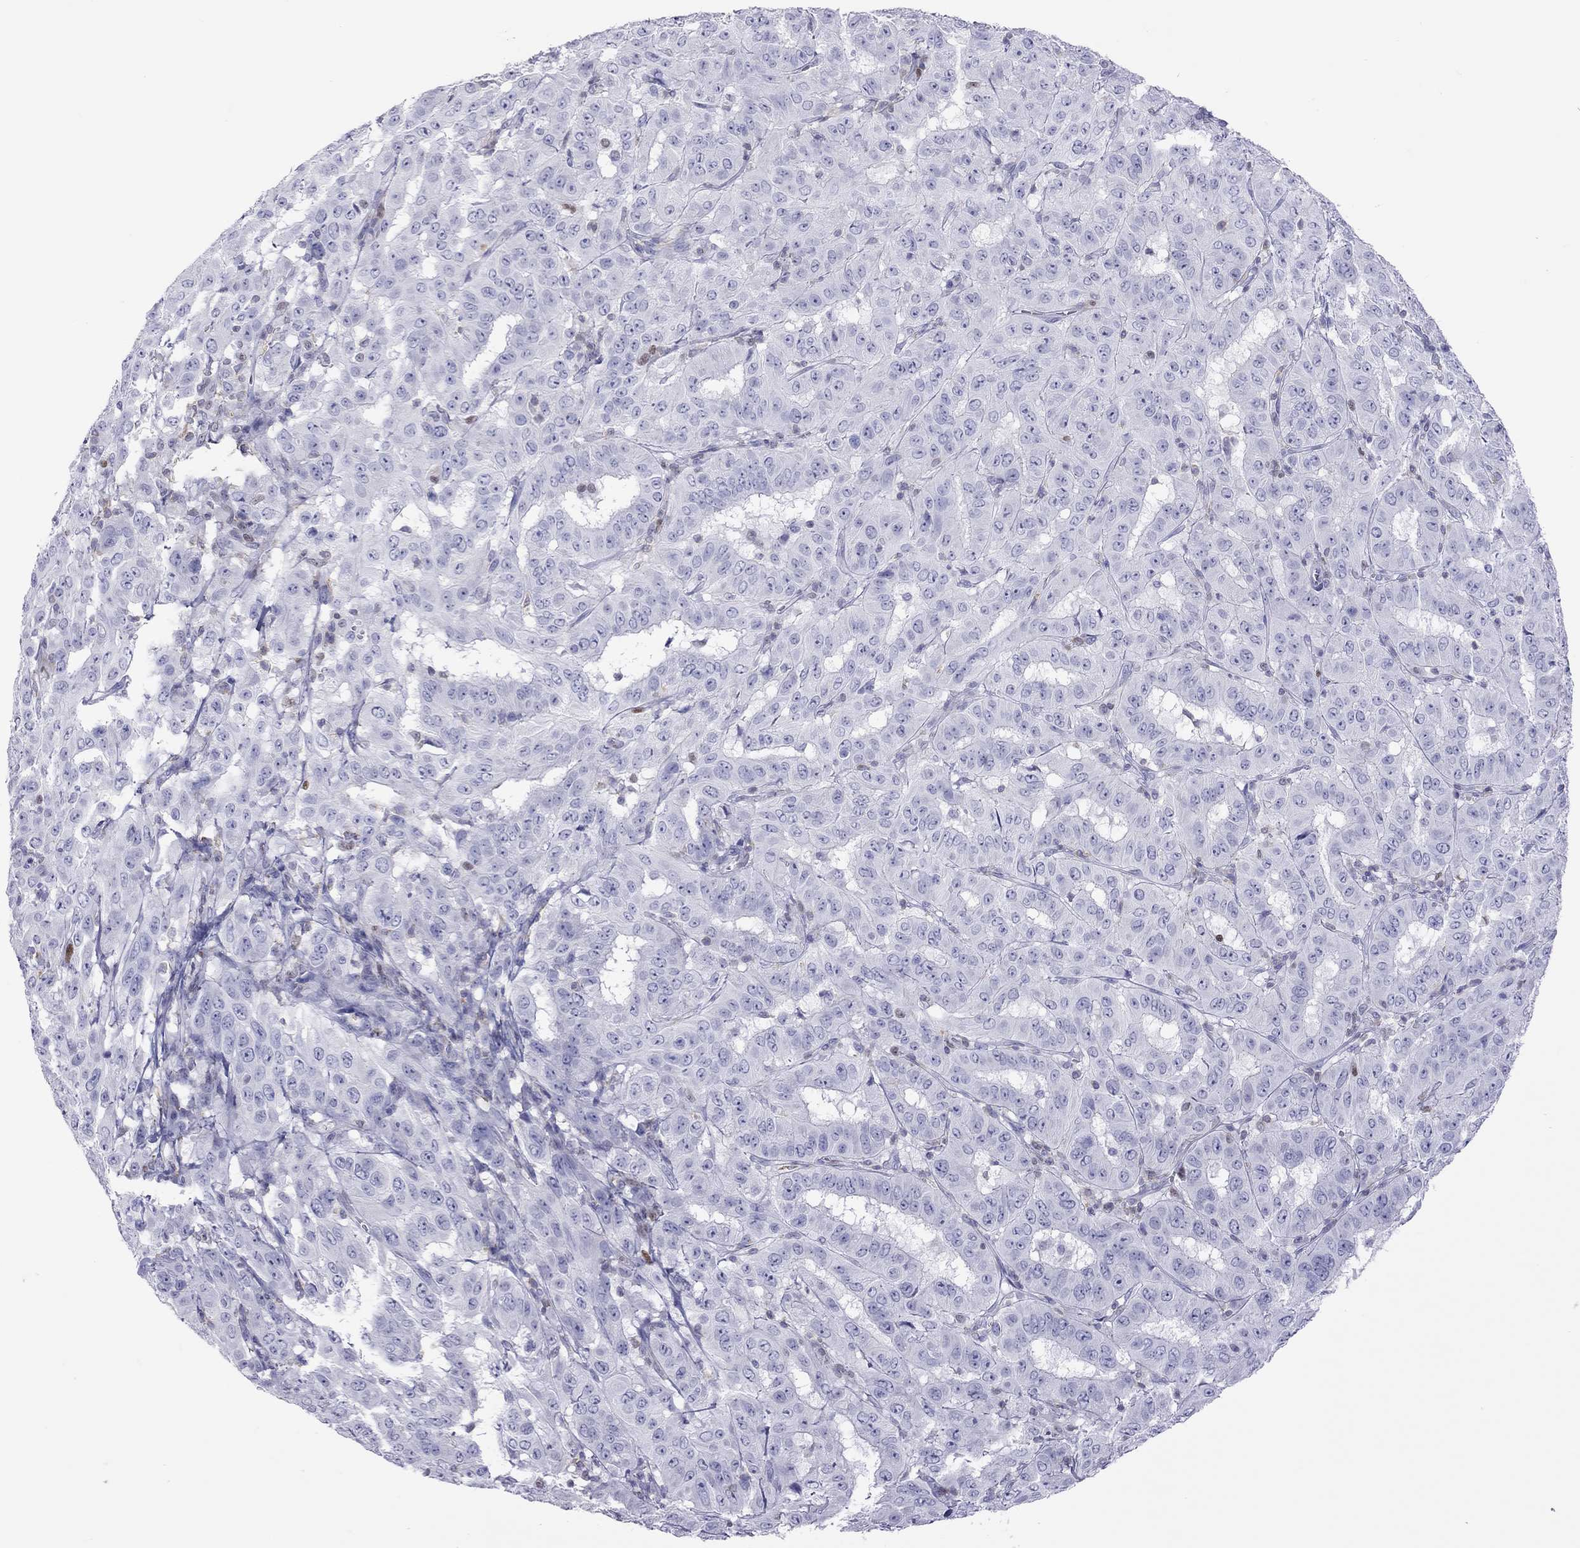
{"staining": {"intensity": "negative", "quantity": "none", "location": "none"}, "tissue": "pancreatic cancer", "cell_type": "Tumor cells", "image_type": "cancer", "snomed": [{"axis": "morphology", "description": "Adenocarcinoma, NOS"}, {"axis": "topography", "description": "Pancreas"}], "caption": "Histopathology image shows no significant protein staining in tumor cells of pancreatic adenocarcinoma.", "gene": "STAG3", "patient": {"sex": "male", "age": 63}}